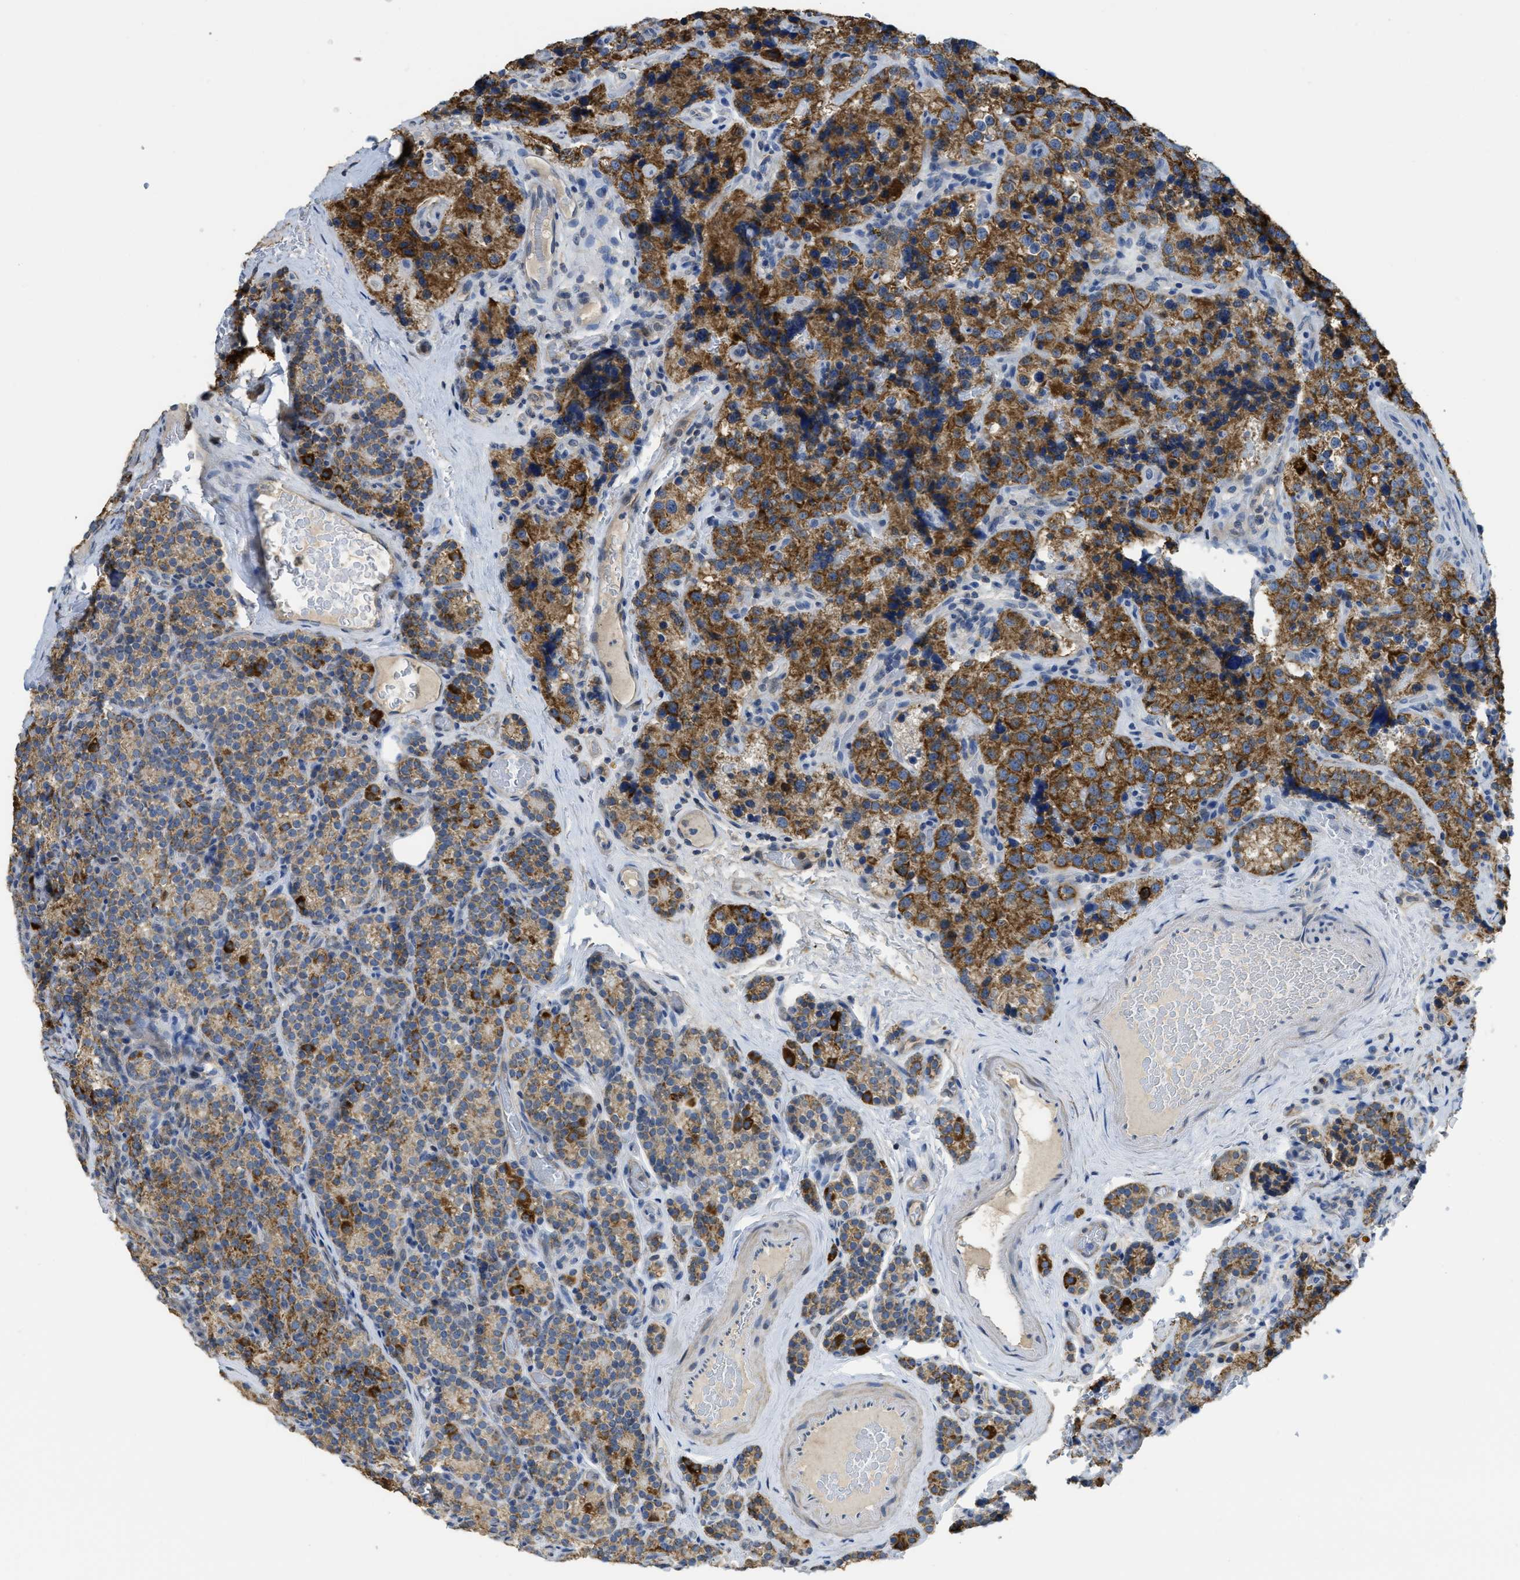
{"staining": {"intensity": "moderate", "quantity": "25%-75%", "location": "cytoplasmic/membranous"}, "tissue": "parathyroid gland", "cell_type": "Glandular cells", "image_type": "normal", "snomed": [{"axis": "morphology", "description": "Normal tissue, NOS"}, {"axis": "morphology", "description": "Adenoma, NOS"}, {"axis": "topography", "description": "Parathyroid gland"}], "caption": "Glandular cells exhibit medium levels of moderate cytoplasmic/membranous expression in about 25%-75% of cells in unremarkable human parathyroid gland. The staining was performed using DAB, with brown indicating positive protein expression. Nuclei are stained blue with hematoxylin.", "gene": "SFXN2", "patient": {"sex": "female", "age": 51}}